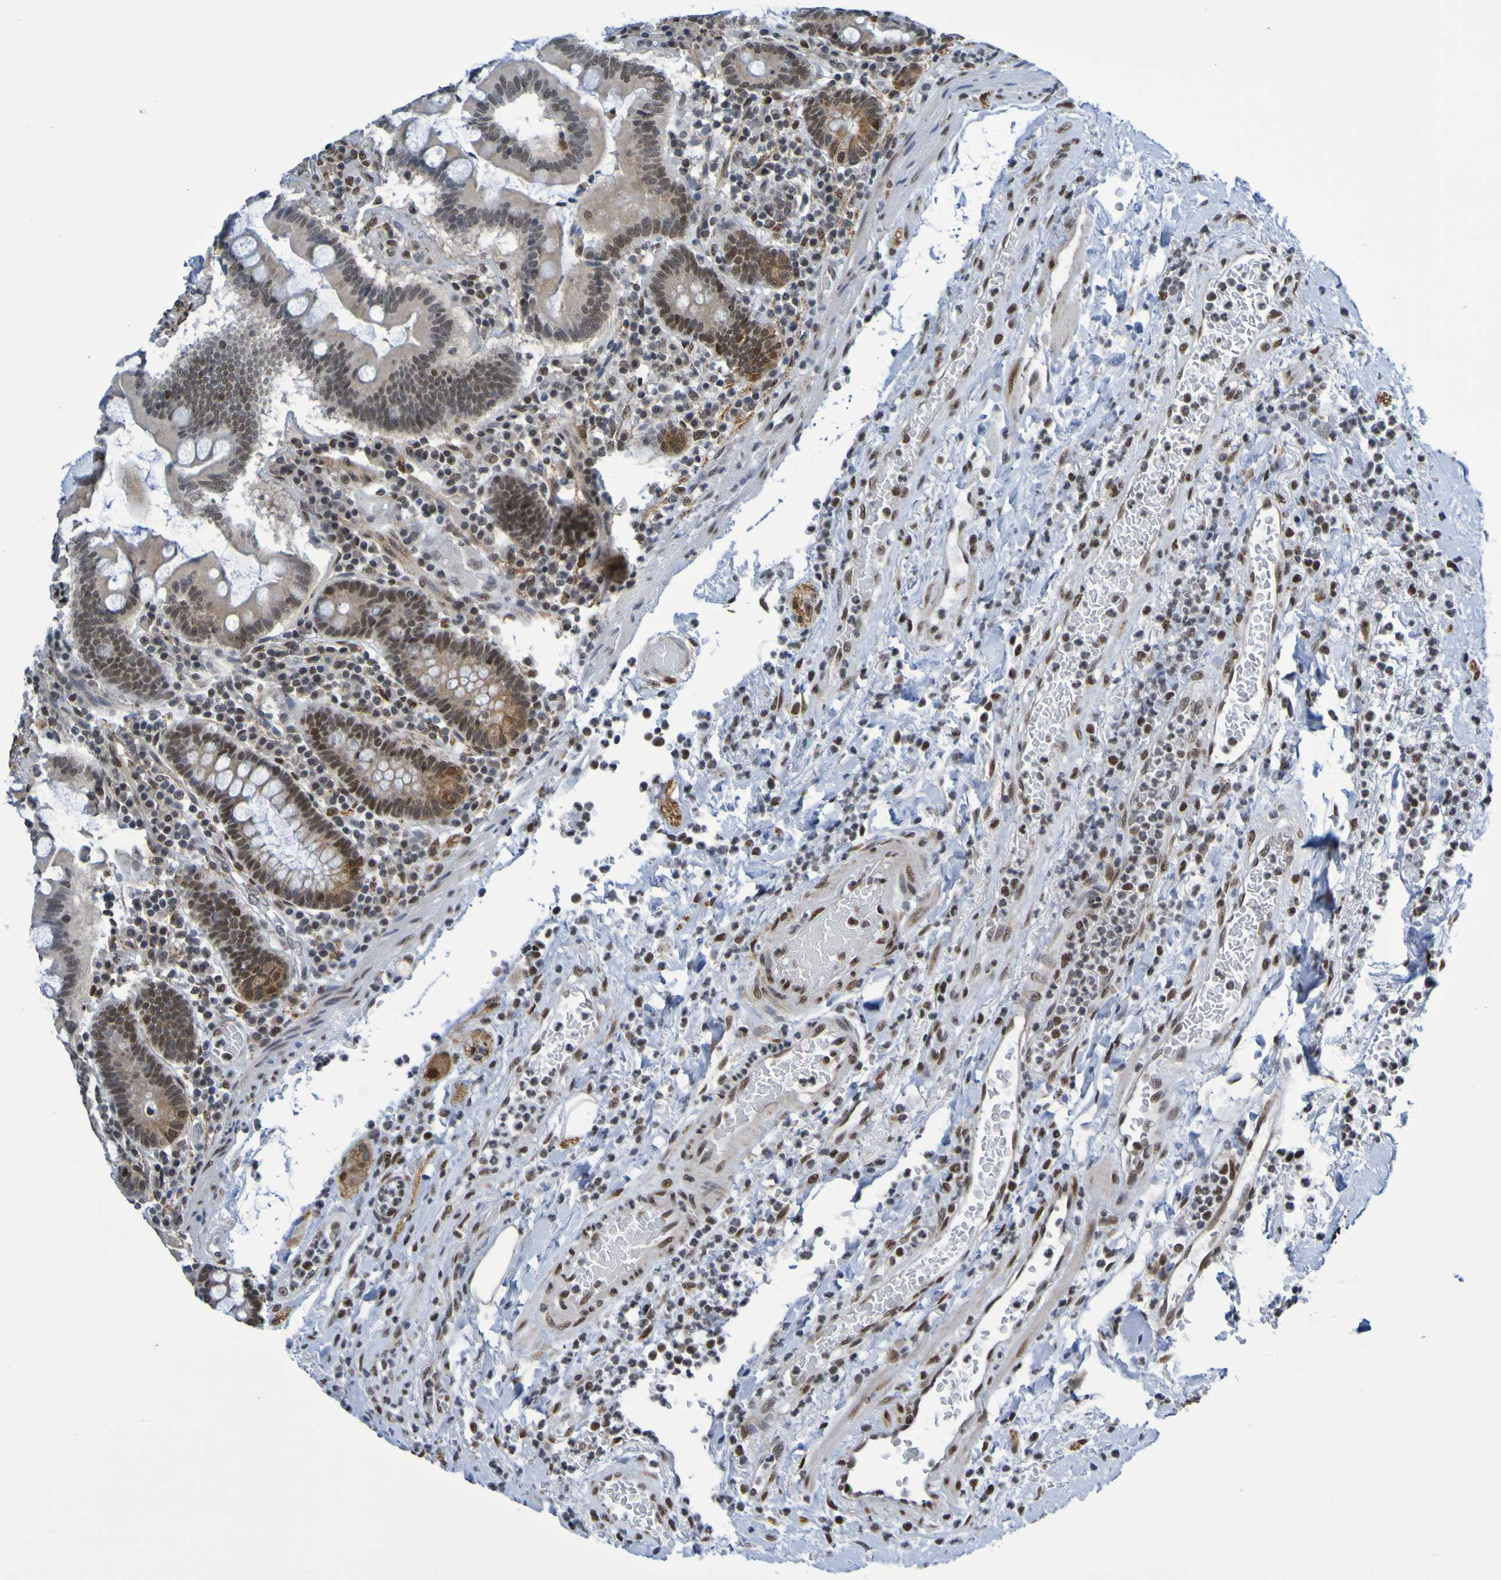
{"staining": {"intensity": "strong", "quantity": ">75%", "location": "cytoplasmic/membranous,nuclear"}, "tissue": "stomach", "cell_type": "Glandular cells", "image_type": "normal", "snomed": [{"axis": "morphology", "description": "Normal tissue, NOS"}, {"axis": "topography", "description": "Stomach, upper"}], "caption": "Protein staining of benign stomach shows strong cytoplasmic/membranous,nuclear positivity in approximately >75% of glandular cells. The staining was performed using DAB (3,3'-diaminobenzidine), with brown indicating positive protein expression. Nuclei are stained blue with hematoxylin.", "gene": "HDAC2", "patient": {"sex": "male", "age": 68}}